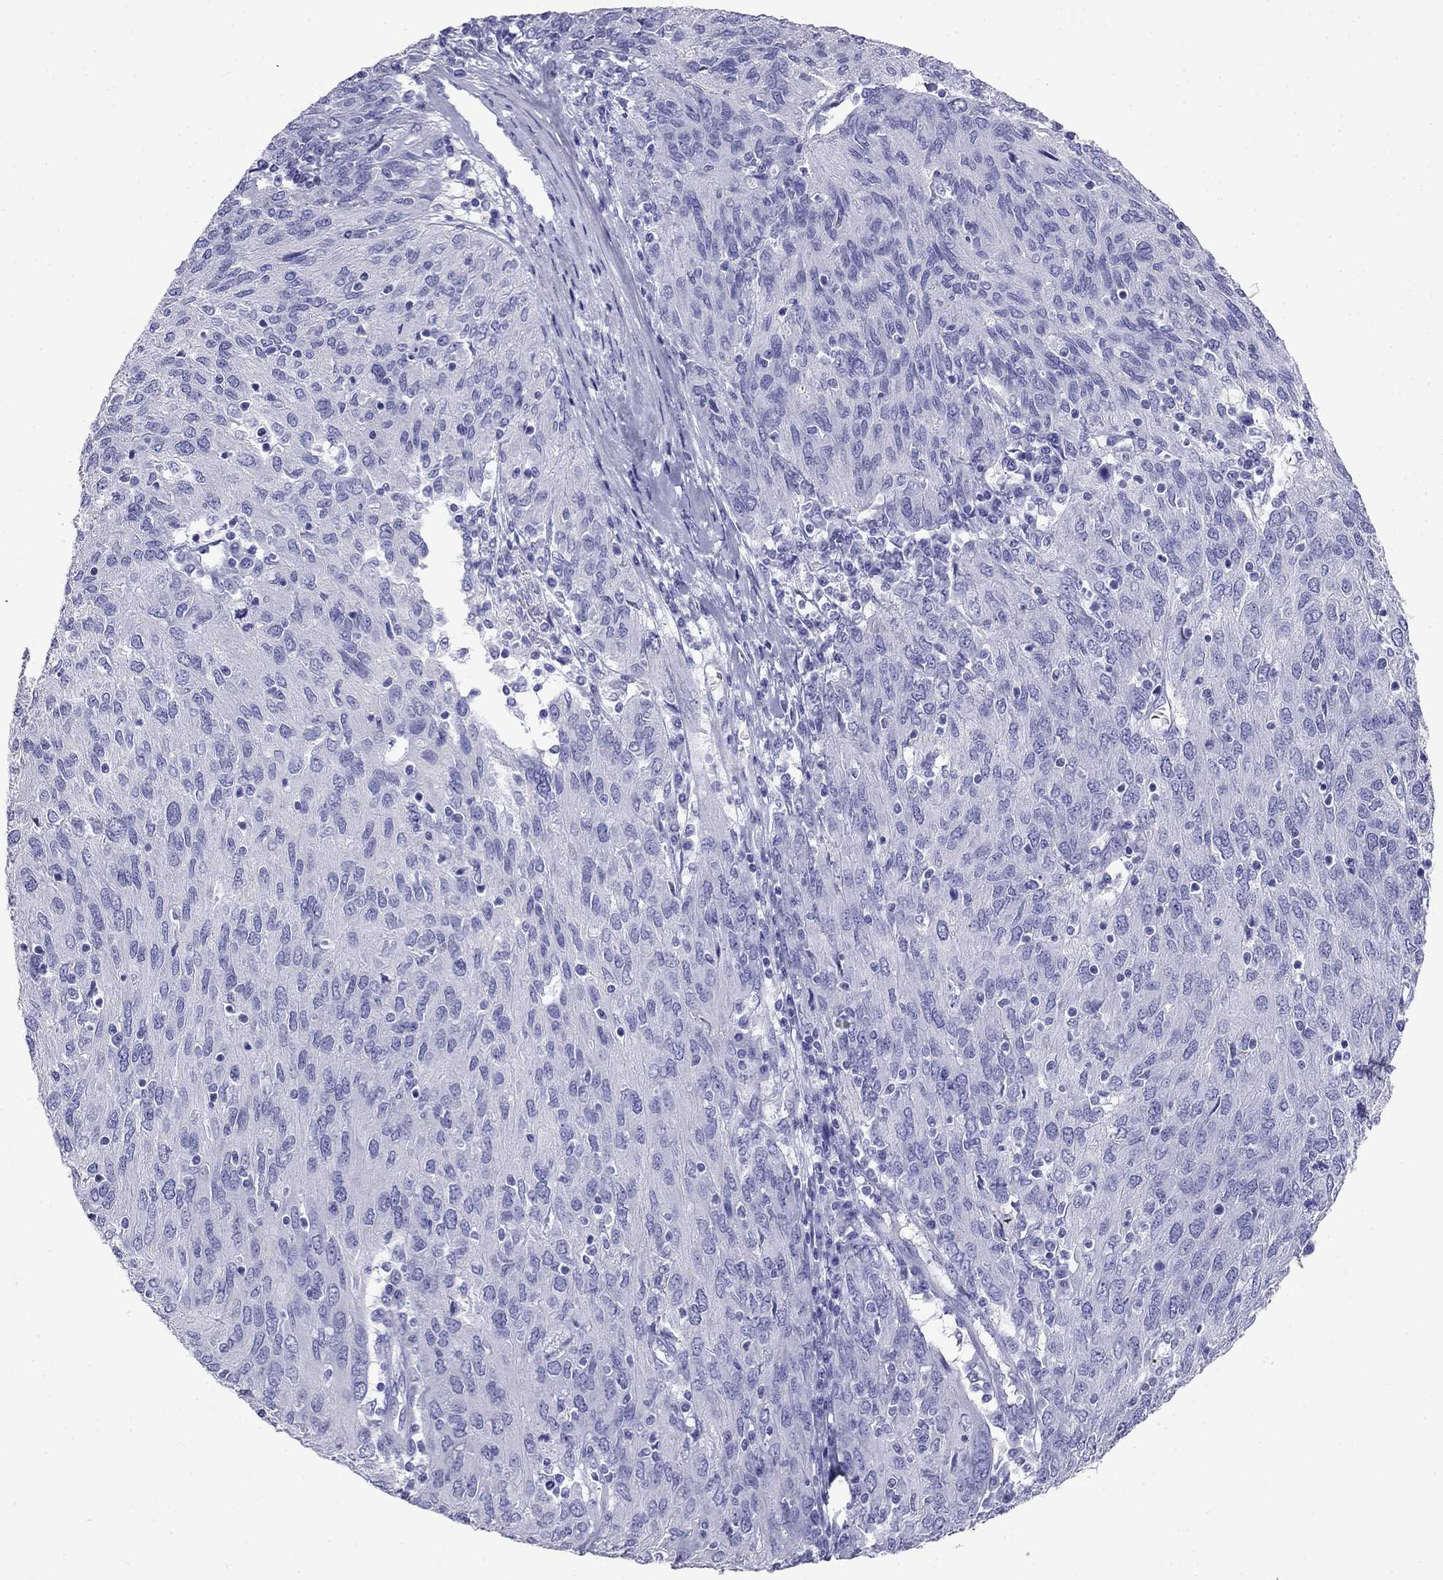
{"staining": {"intensity": "negative", "quantity": "none", "location": "none"}, "tissue": "ovarian cancer", "cell_type": "Tumor cells", "image_type": "cancer", "snomed": [{"axis": "morphology", "description": "Carcinoma, endometroid"}, {"axis": "topography", "description": "Ovary"}], "caption": "Ovarian cancer (endometroid carcinoma) stained for a protein using IHC demonstrates no staining tumor cells.", "gene": "PPP1R36", "patient": {"sex": "female", "age": 50}}